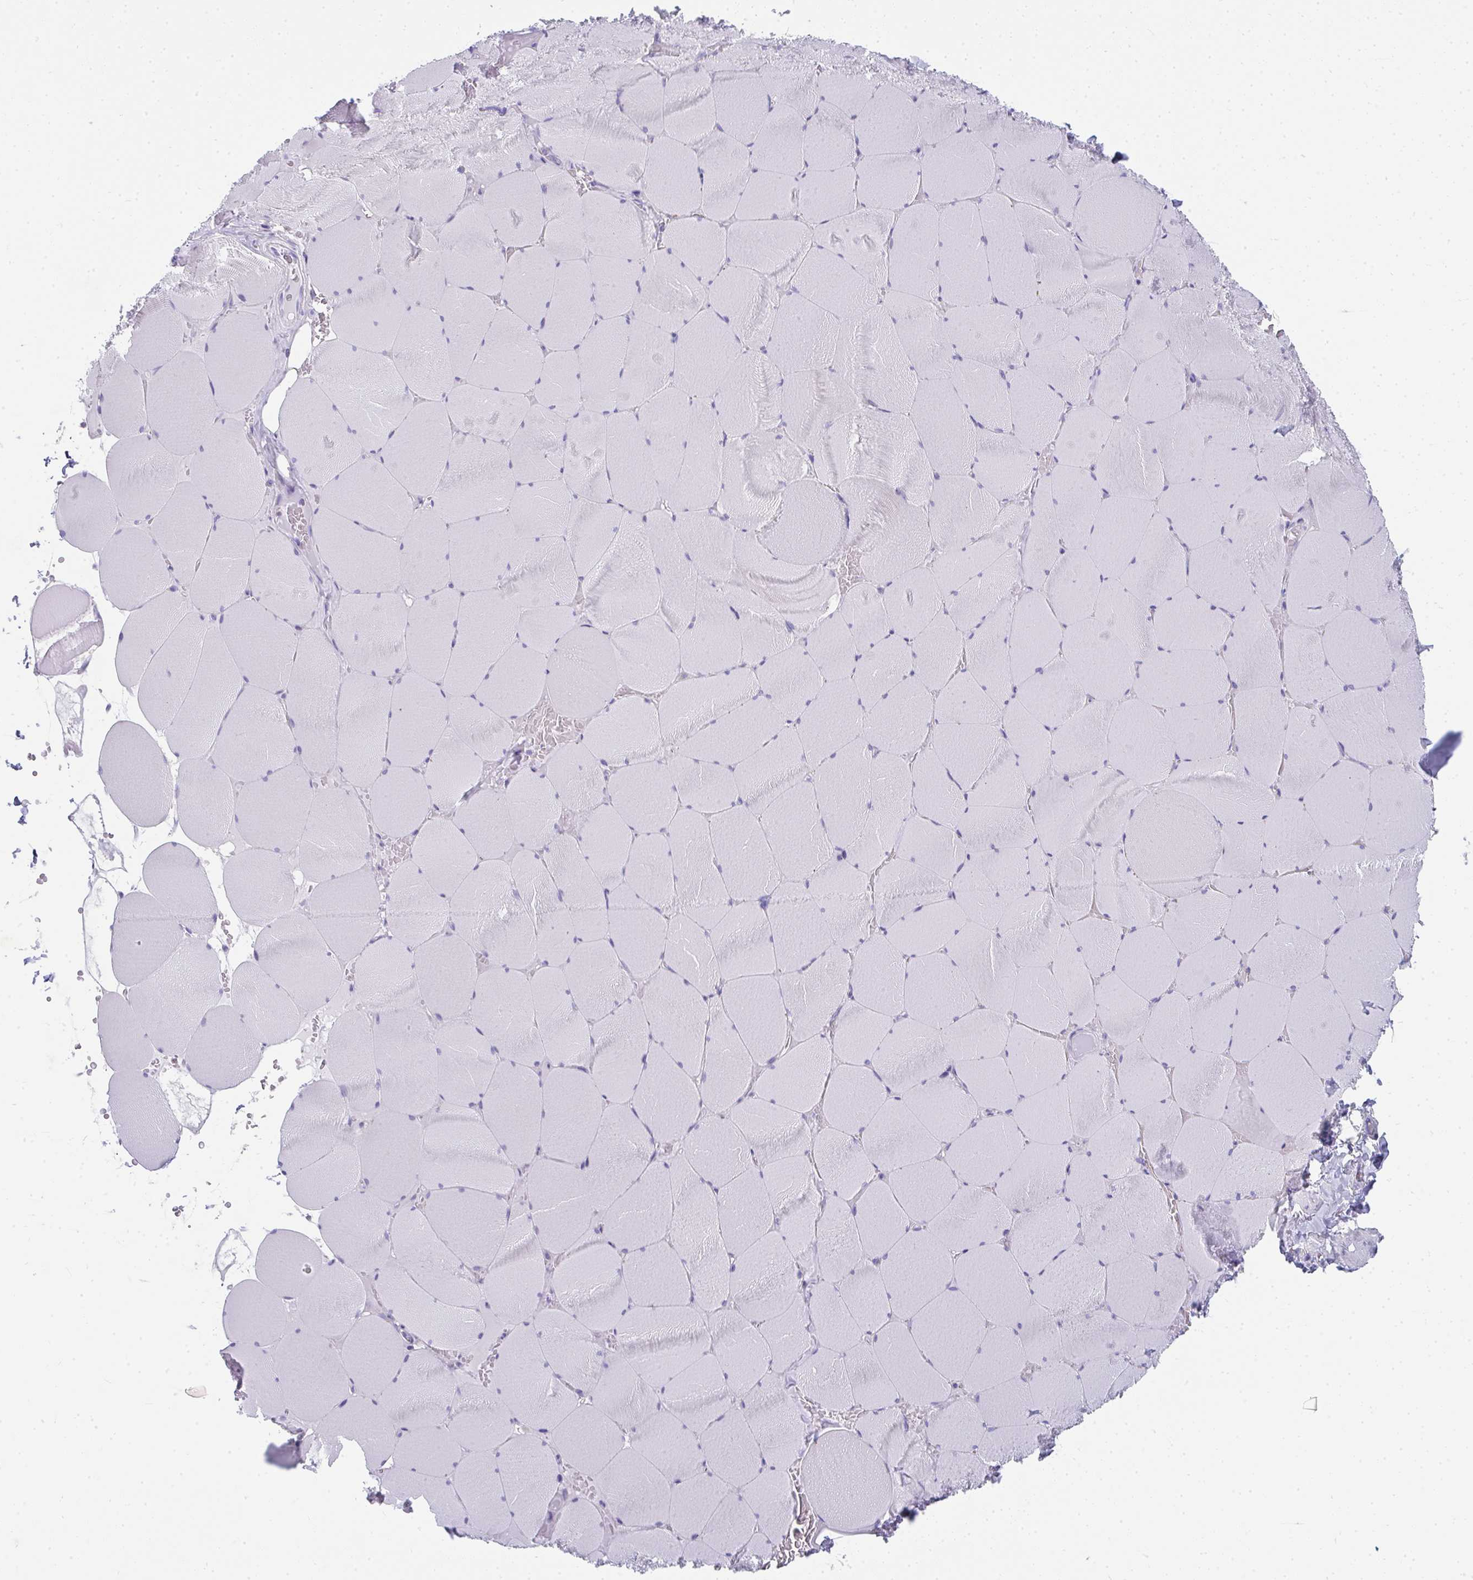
{"staining": {"intensity": "negative", "quantity": "none", "location": "none"}, "tissue": "skeletal muscle", "cell_type": "Myocytes", "image_type": "normal", "snomed": [{"axis": "morphology", "description": "Normal tissue, NOS"}, {"axis": "topography", "description": "Skeletal muscle"}, {"axis": "topography", "description": "Head-Neck"}], "caption": "Human skeletal muscle stained for a protein using immunohistochemistry reveals no positivity in myocytes.", "gene": "SLC6A1", "patient": {"sex": "male", "age": 66}}